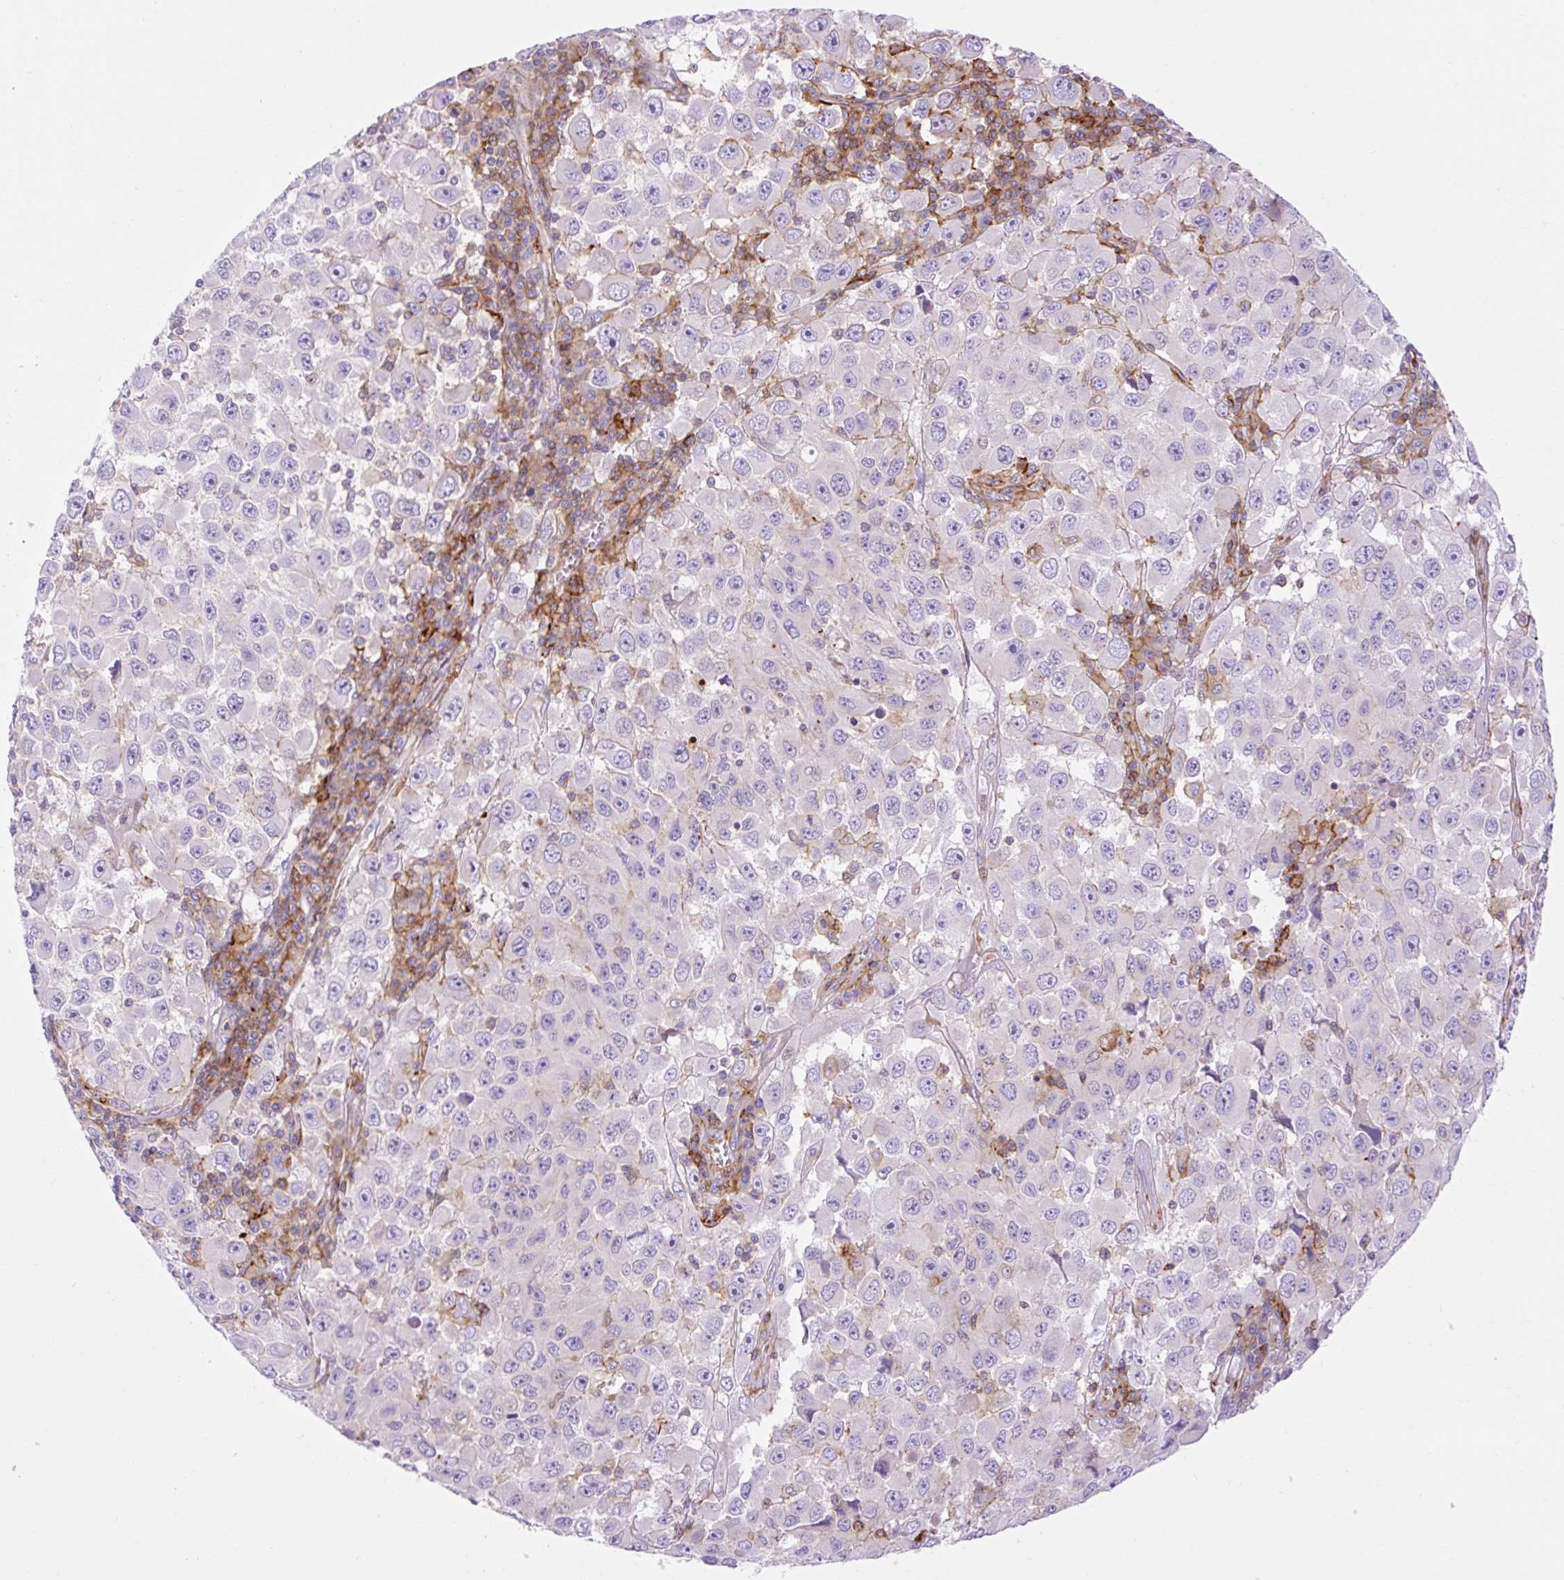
{"staining": {"intensity": "negative", "quantity": "none", "location": "none"}, "tissue": "melanoma", "cell_type": "Tumor cells", "image_type": "cancer", "snomed": [{"axis": "morphology", "description": "Malignant melanoma, Metastatic site"}, {"axis": "topography", "description": "Lymph node"}], "caption": "Tumor cells are negative for protein expression in human melanoma.", "gene": "CORO7-PAM16", "patient": {"sex": "female", "age": 67}}